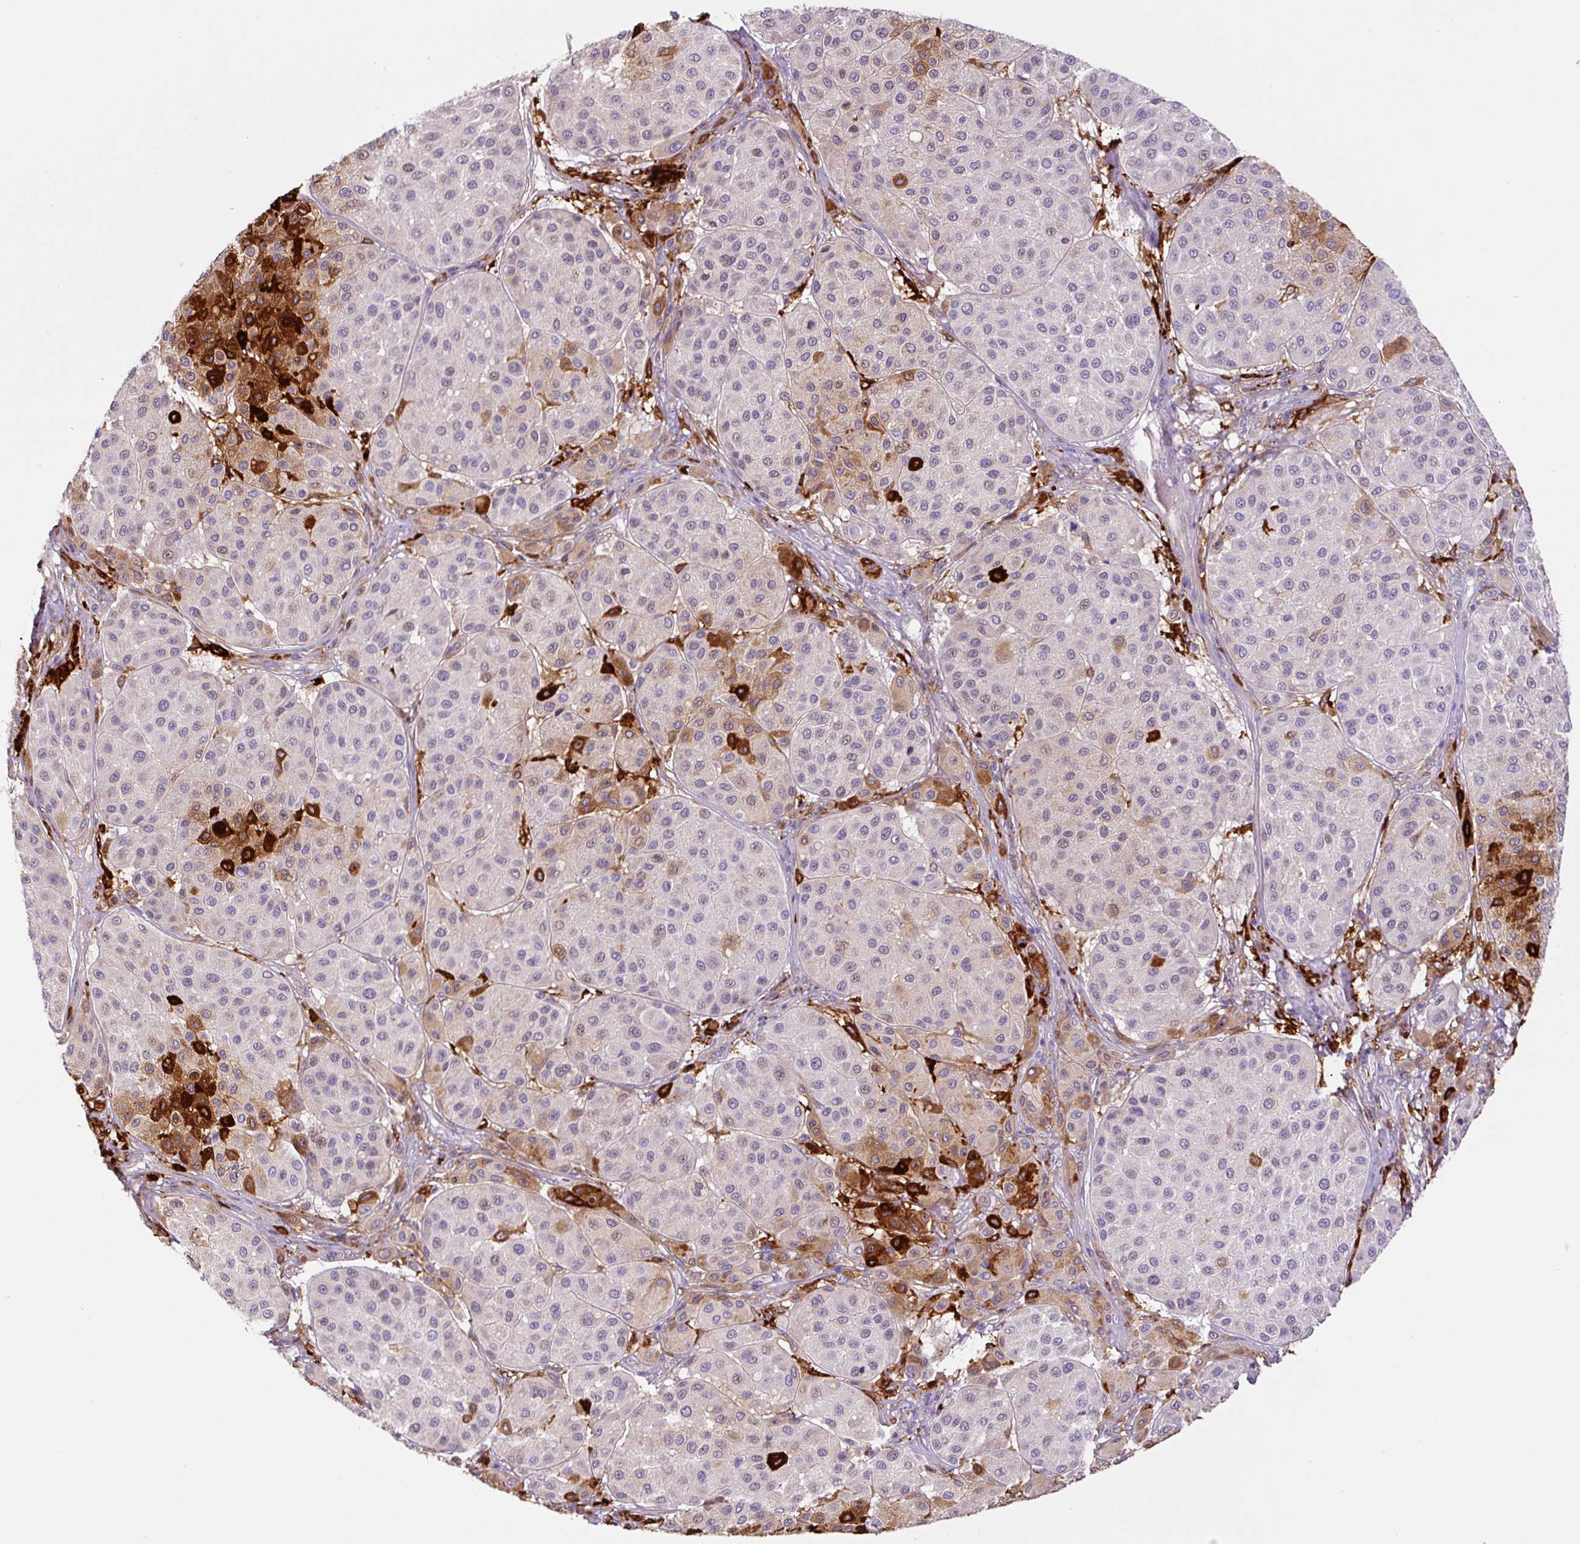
{"staining": {"intensity": "strong", "quantity": "<25%", "location": "cytoplasmic/membranous"}, "tissue": "melanoma", "cell_type": "Tumor cells", "image_type": "cancer", "snomed": [{"axis": "morphology", "description": "Malignant melanoma, Metastatic site"}, {"axis": "topography", "description": "Smooth muscle"}], "caption": "A brown stain highlights strong cytoplasmic/membranous expression of a protein in human melanoma tumor cells. (Stains: DAB (3,3'-diaminobenzidine) in brown, nuclei in blue, Microscopy: brightfield microscopy at high magnification).", "gene": "FUT10", "patient": {"sex": "male", "age": 41}}